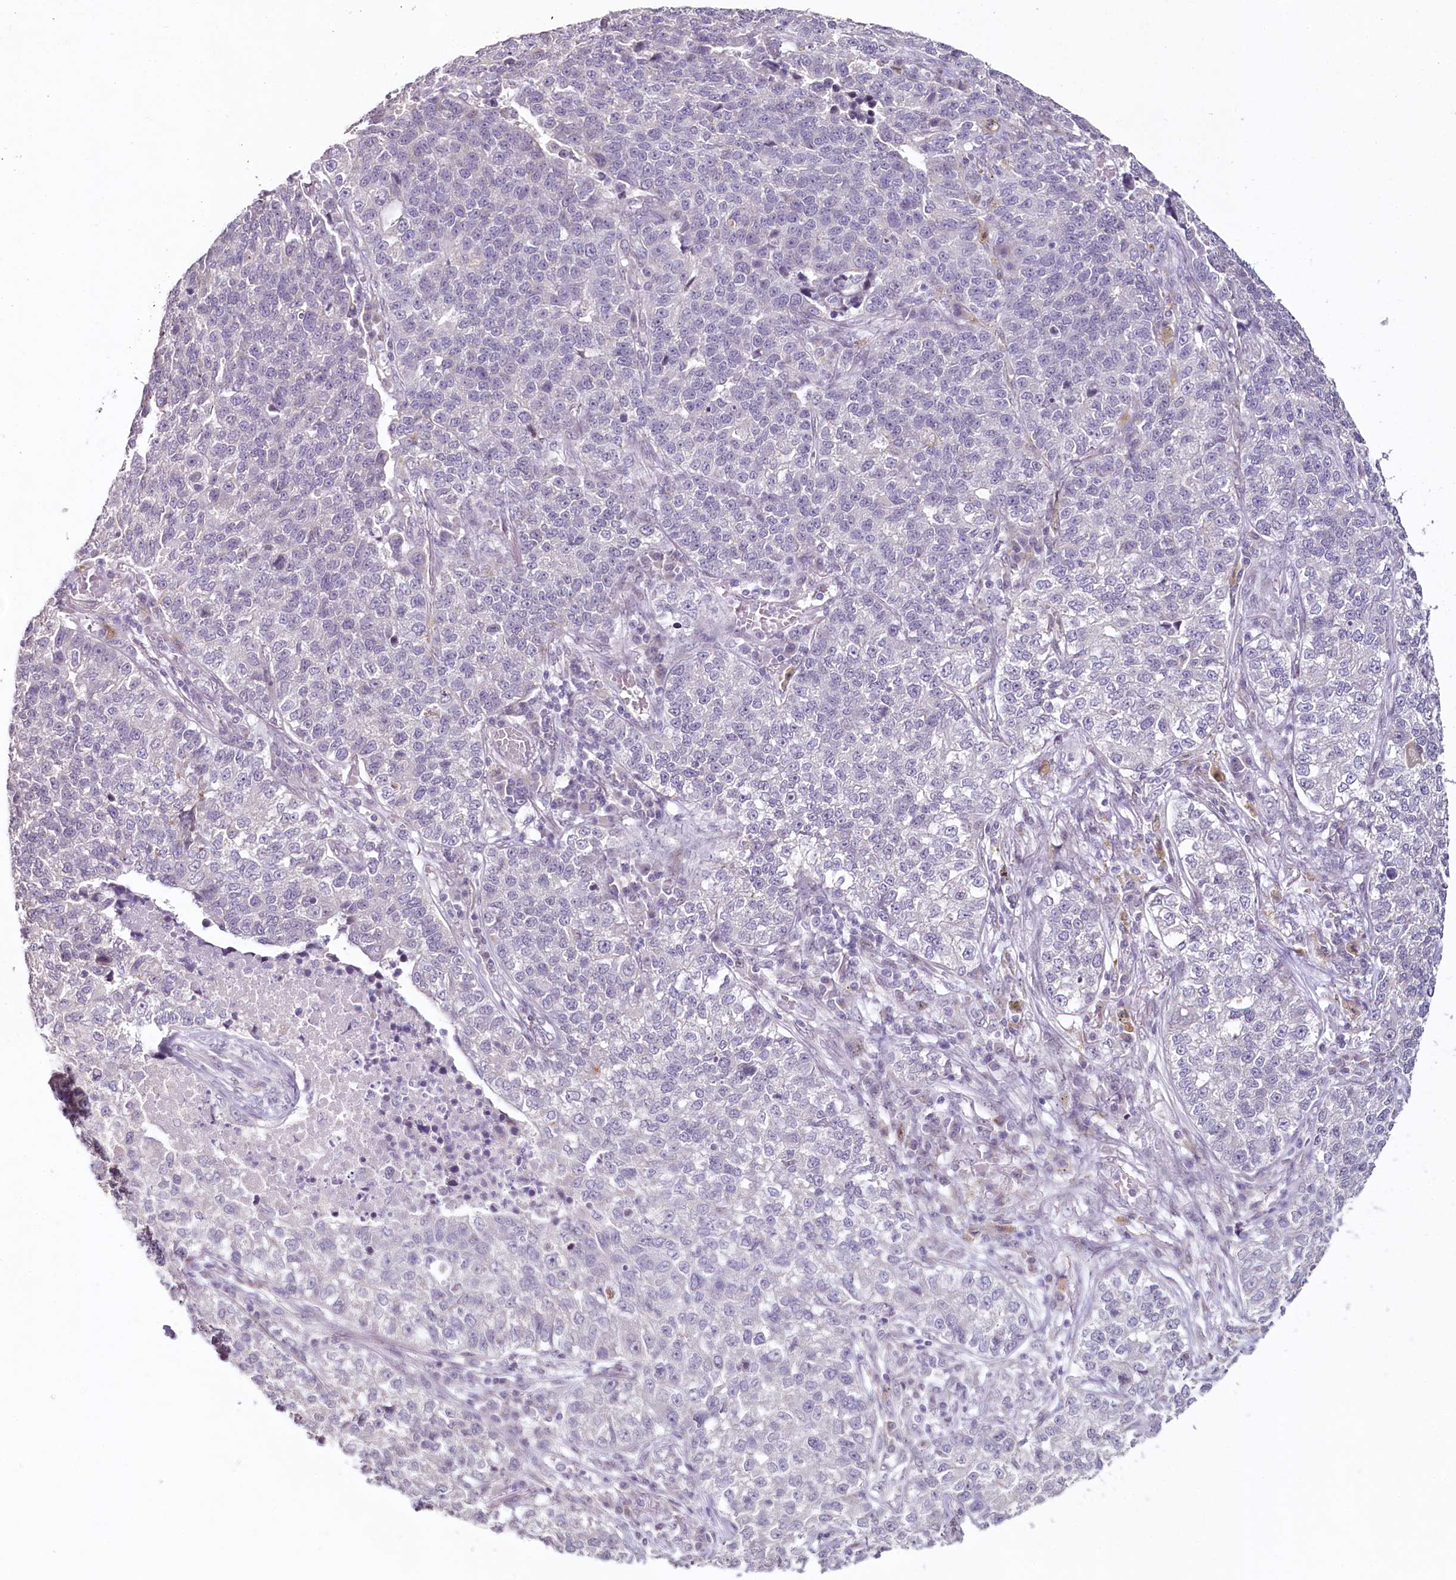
{"staining": {"intensity": "negative", "quantity": "none", "location": "none"}, "tissue": "lung cancer", "cell_type": "Tumor cells", "image_type": "cancer", "snomed": [{"axis": "morphology", "description": "Adenocarcinoma, NOS"}, {"axis": "topography", "description": "Lung"}], "caption": "Lung cancer was stained to show a protein in brown. There is no significant positivity in tumor cells. The staining is performed using DAB brown chromogen with nuclei counter-stained in using hematoxylin.", "gene": "HPD", "patient": {"sex": "male", "age": 49}}